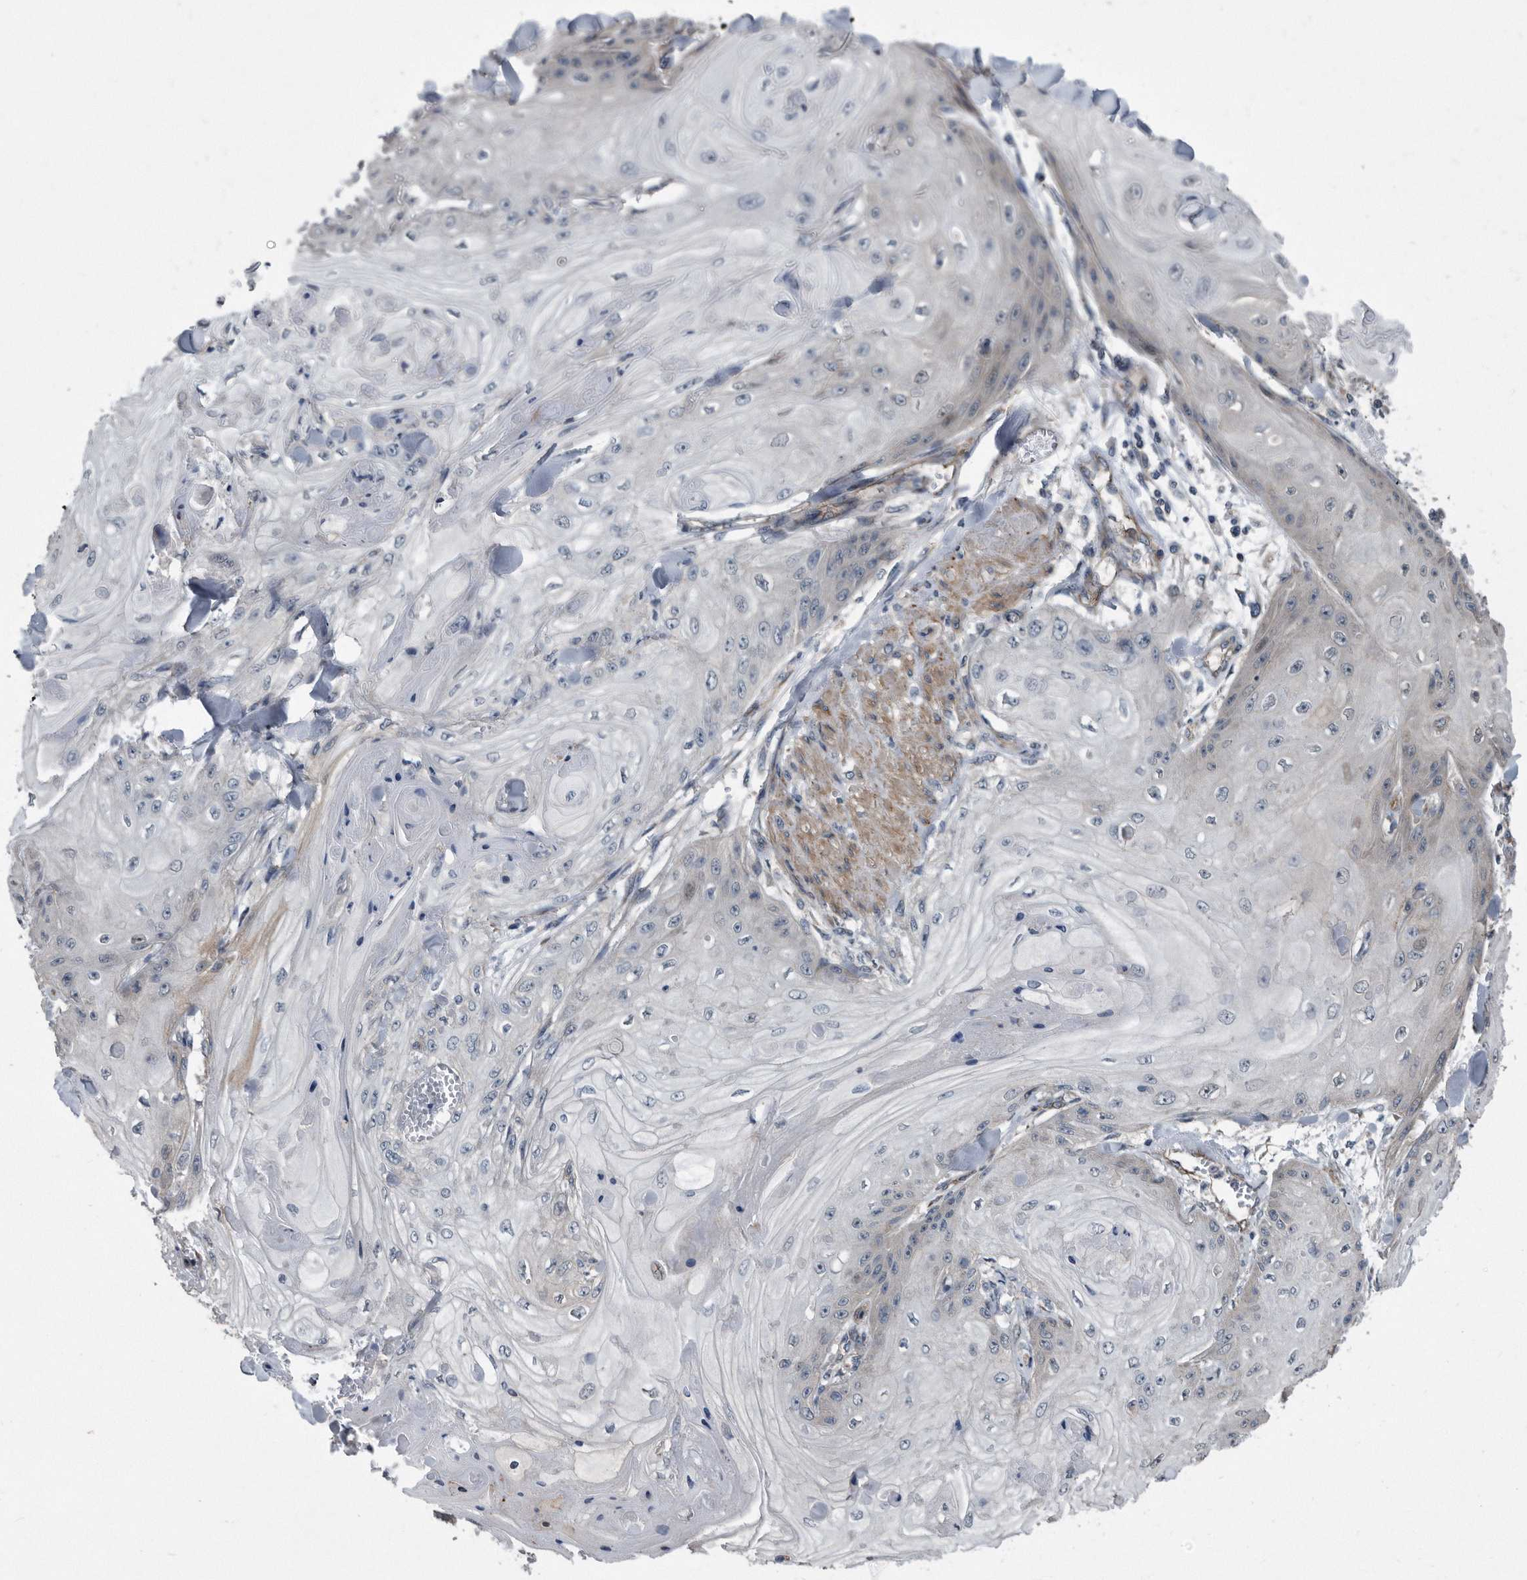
{"staining": {"intensity": "weak", "quantity": "<25%", "location": "cytoplasmic/membranous"}, "tissue": "skin cancer", "cell_type": "Tumor cells", "image_type": "cancer", "snomed": [{"axis": "morphology", "description": "Squamous cell carcinoma, NOS"}, {"axis": "topography", "description": "Skin"}], "caption": "IHC photomicrograph of neoplastic tissue: human skin cancer (squamous cell carcinoma) stained with DAB (3,3'-diaminobenzidine) reveals no significant protein positivity in tumor cells.", "gene": "ARMCX1", "patient": {"sex": "male", "age": 74}}